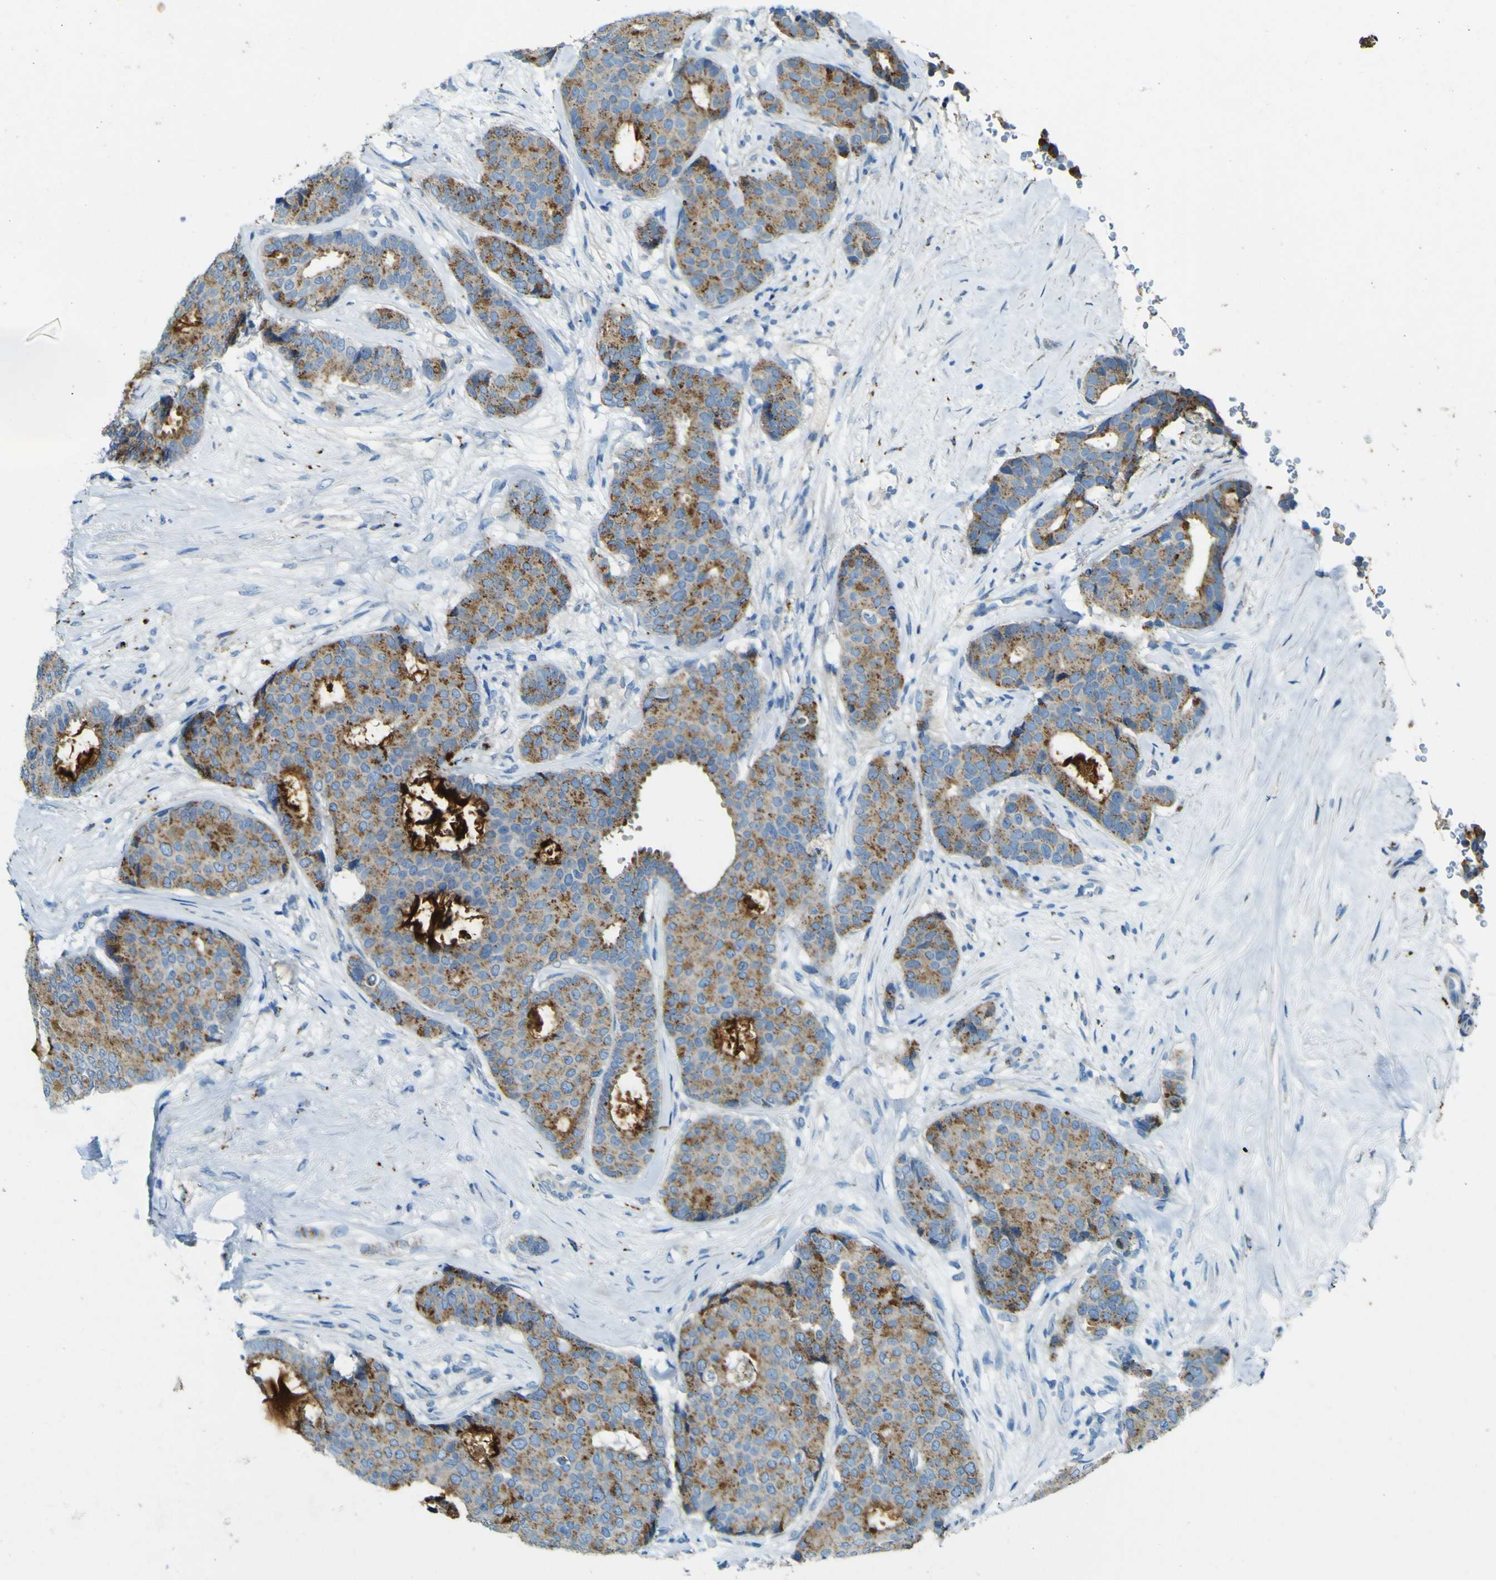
{"staining": {"intensity": "moderate", "quantity": ">75%", "location": "cytoplasmic/membranous"}, "tissue": "breast cancer", "cell_type": "Tumor cells", "image_type": "cancer", "snomed": [{"axis": "morphology", "description": "Duct carcinoma"}, {"axis": "topography", "description": "Breast"}], "caption": "This photomicrograph reveals immunohistochemistry staining of breast cancer, with medium moderate cytoplasmic/membranous positivity in approximately >75% of tumor cells.", "gene": "PDE9A", "patient": {"sex": "female", "age": 75}}